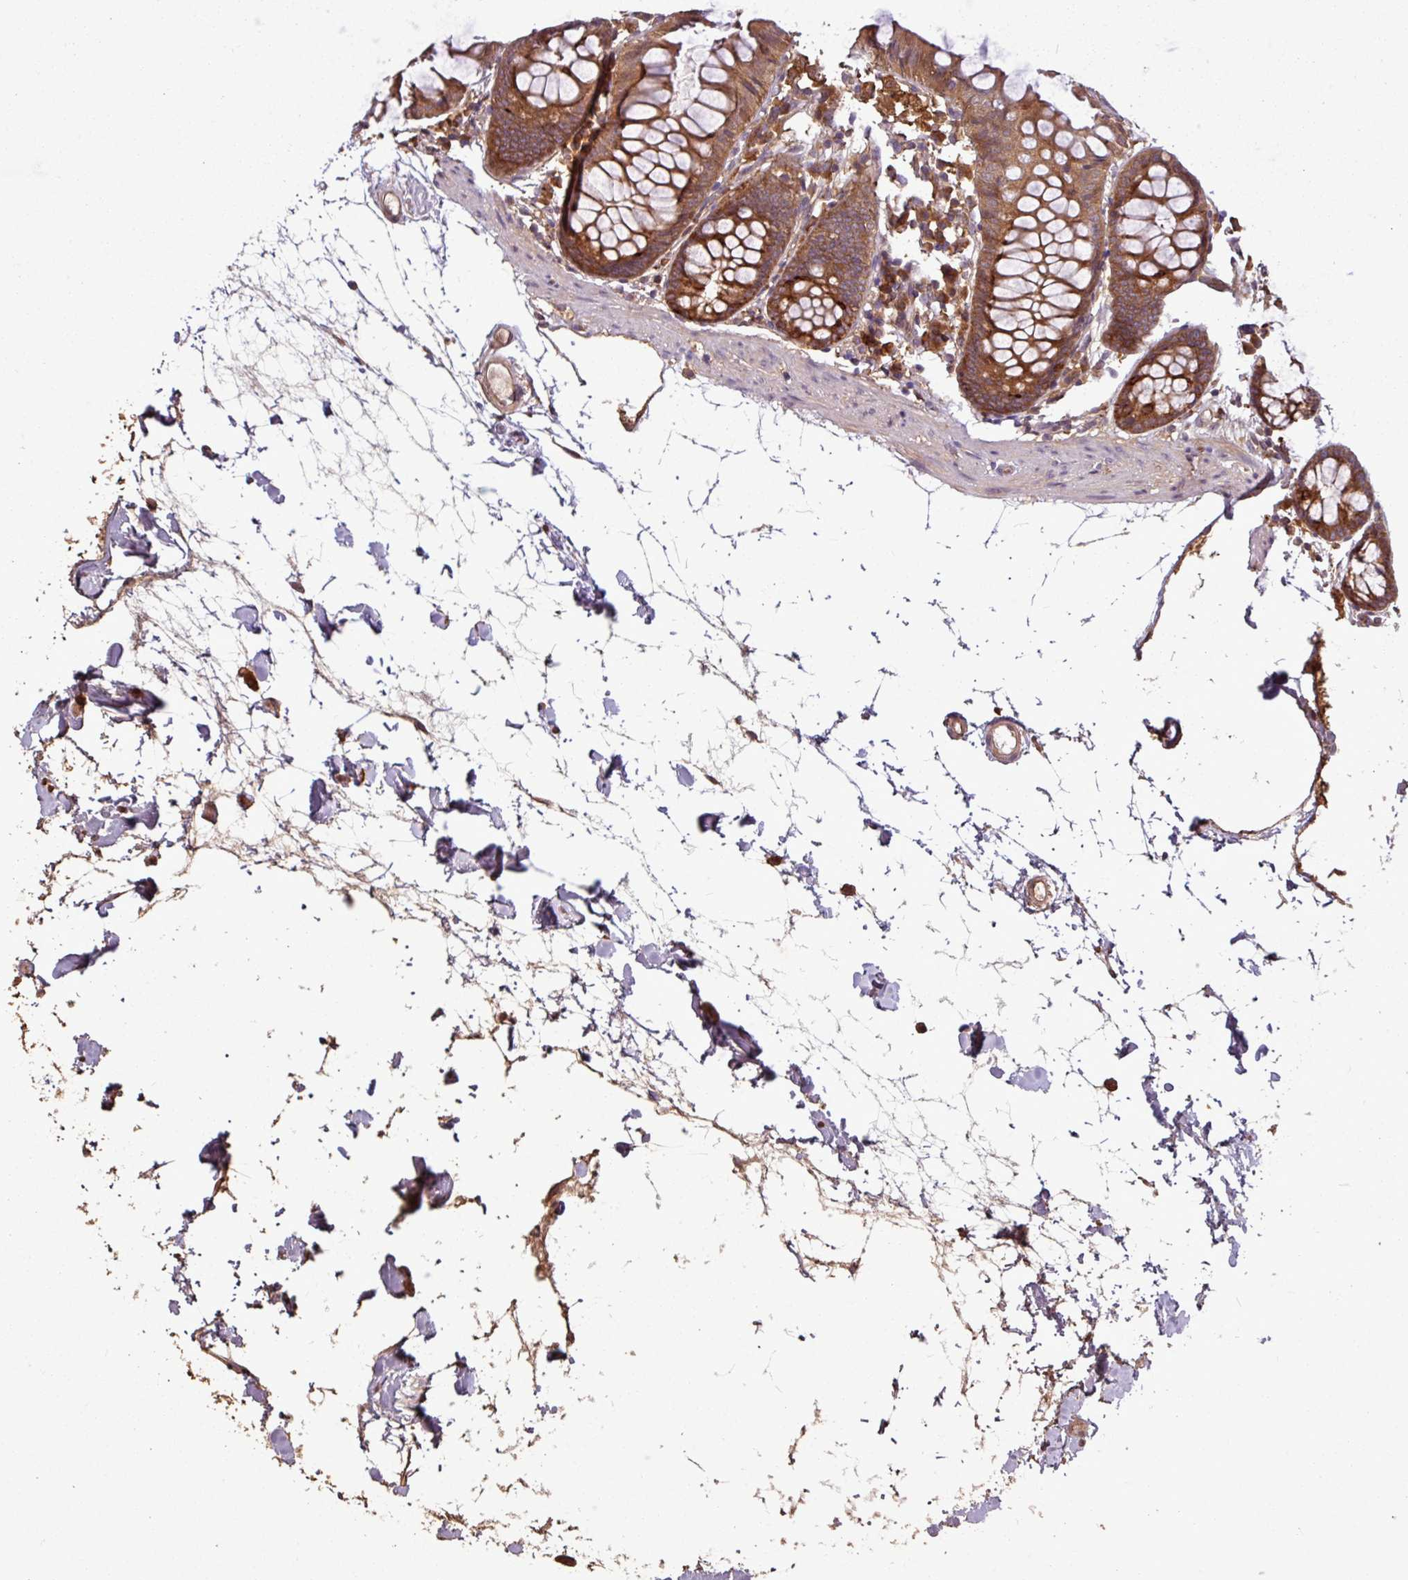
{"staining": {"intensity": "moderate", "quantity": ">75%", "location": "cytoplasmic/membranous"}, "tissue": "colon", "cell_type": "Endothelial cells", "image_type": "normal", "snomed": [{"axis": "morphology", "description": "Normal tissue, NOS"}, {"axis": "topography", "description": "Colon"}], "caption": "IHC staining of normal colon, which exhibits medium levels of moderate cytoplasmic/membranous expression in about >75% of endothelial cells indicating moderate cytoplasmic/membranous protein expression. The staining was performed using DAB (brown) for protein detection and nuclei were counterstained in hematoxylin (blue).", "gene": "SIRPB2", "patient": {"sex": "female", "age": 84}}